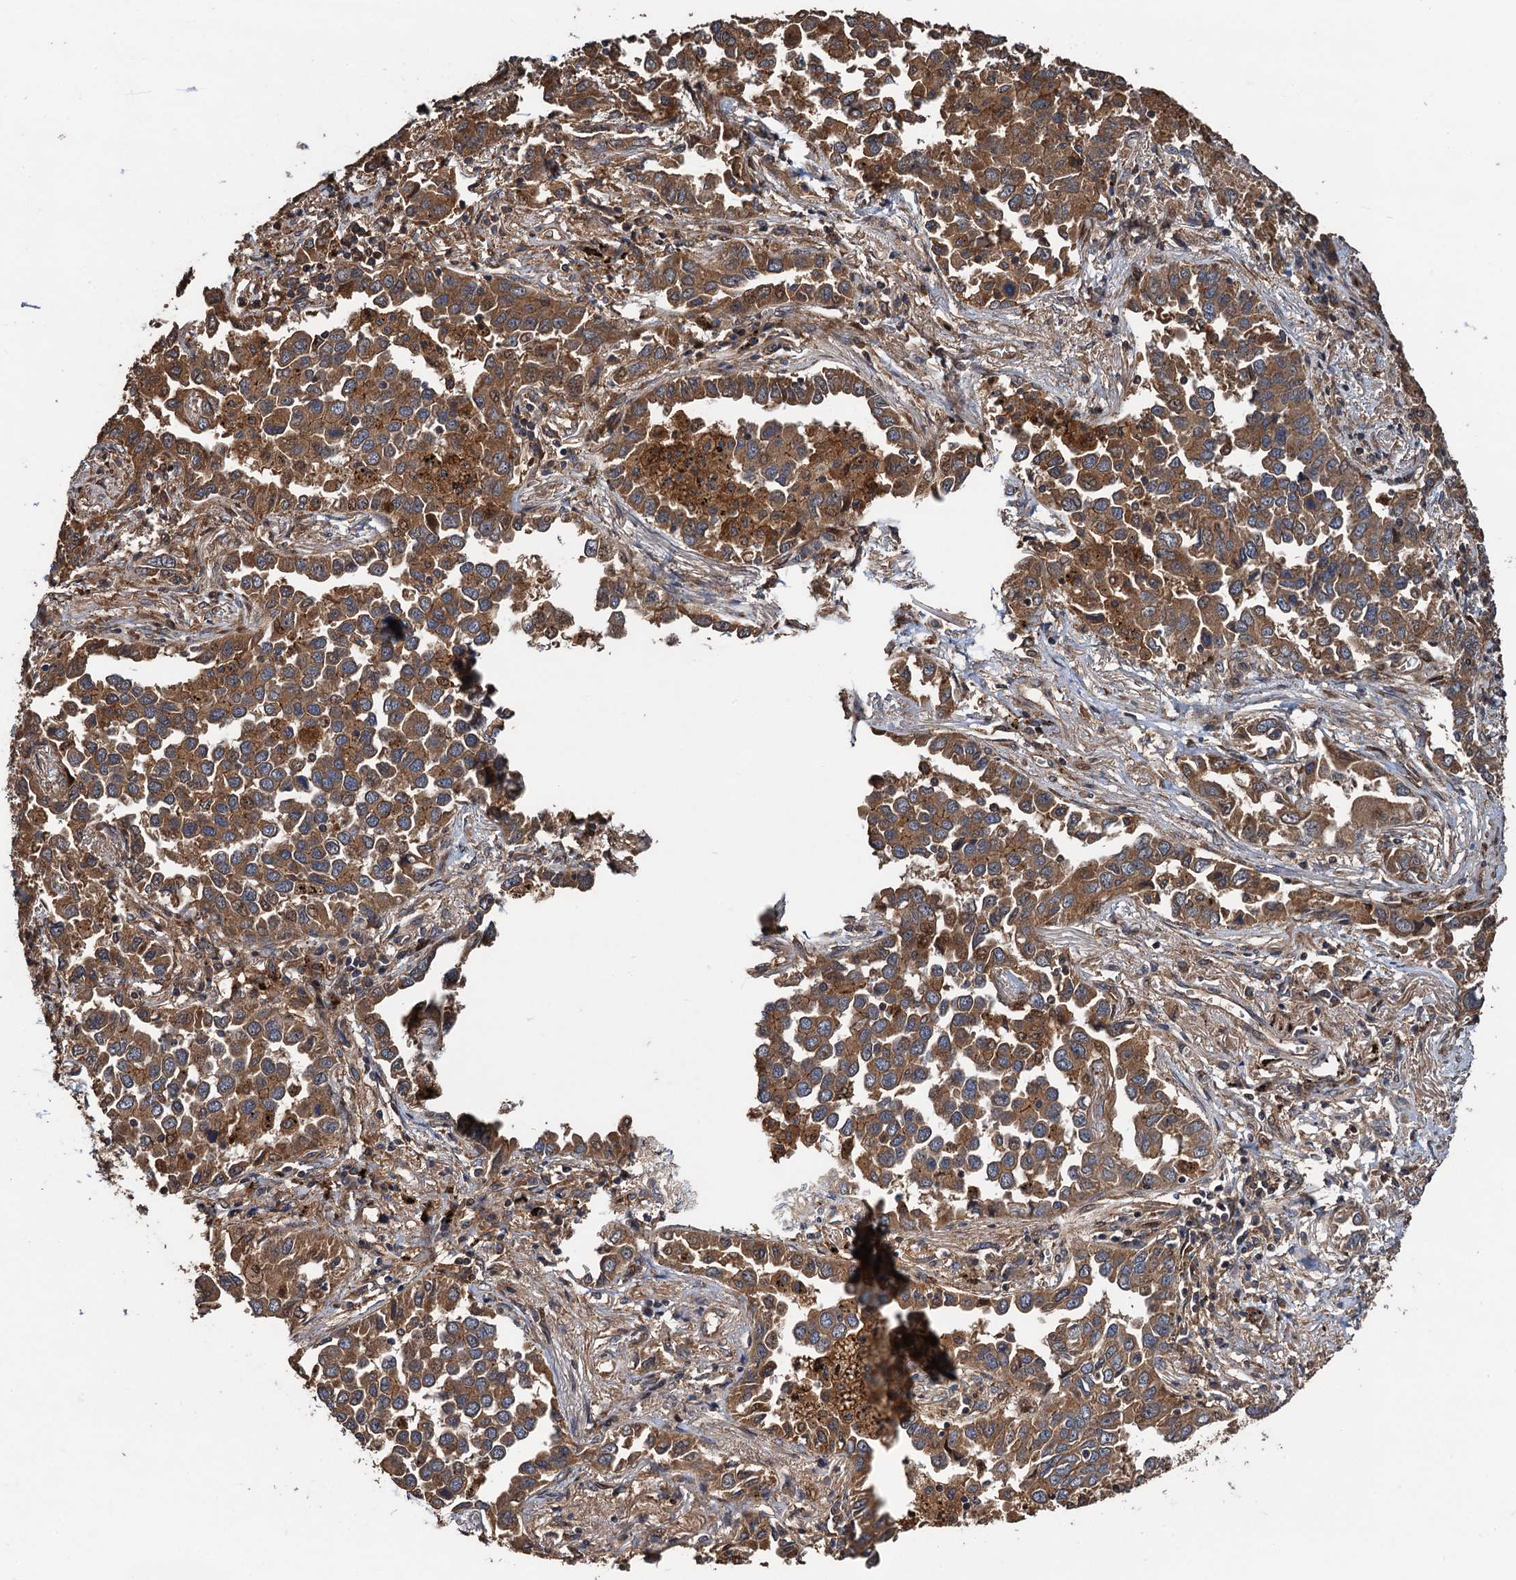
{"staining": {"intensity": "moderate", "quantity": ">75%", "location": "cytoplasmic/membranous"}, "tissue": "lung cancer", "cell_type": "Tumor cells", "image_type": "cancer", "snomed": [{"axis": "morphology", "description": "Adenocarcinoma, NOS"}, {"axis": "topography", "description": "Lung"}], "caption": "DAB immunohistochemical staining of lung cancer (adenocarcinoma) exhibits moderate cytoplasmic/membranous protein positivity in approximately >75% of tumor cells.", "gene": "TMEM39B", "patient": {"sex": "male", "age": 67}}